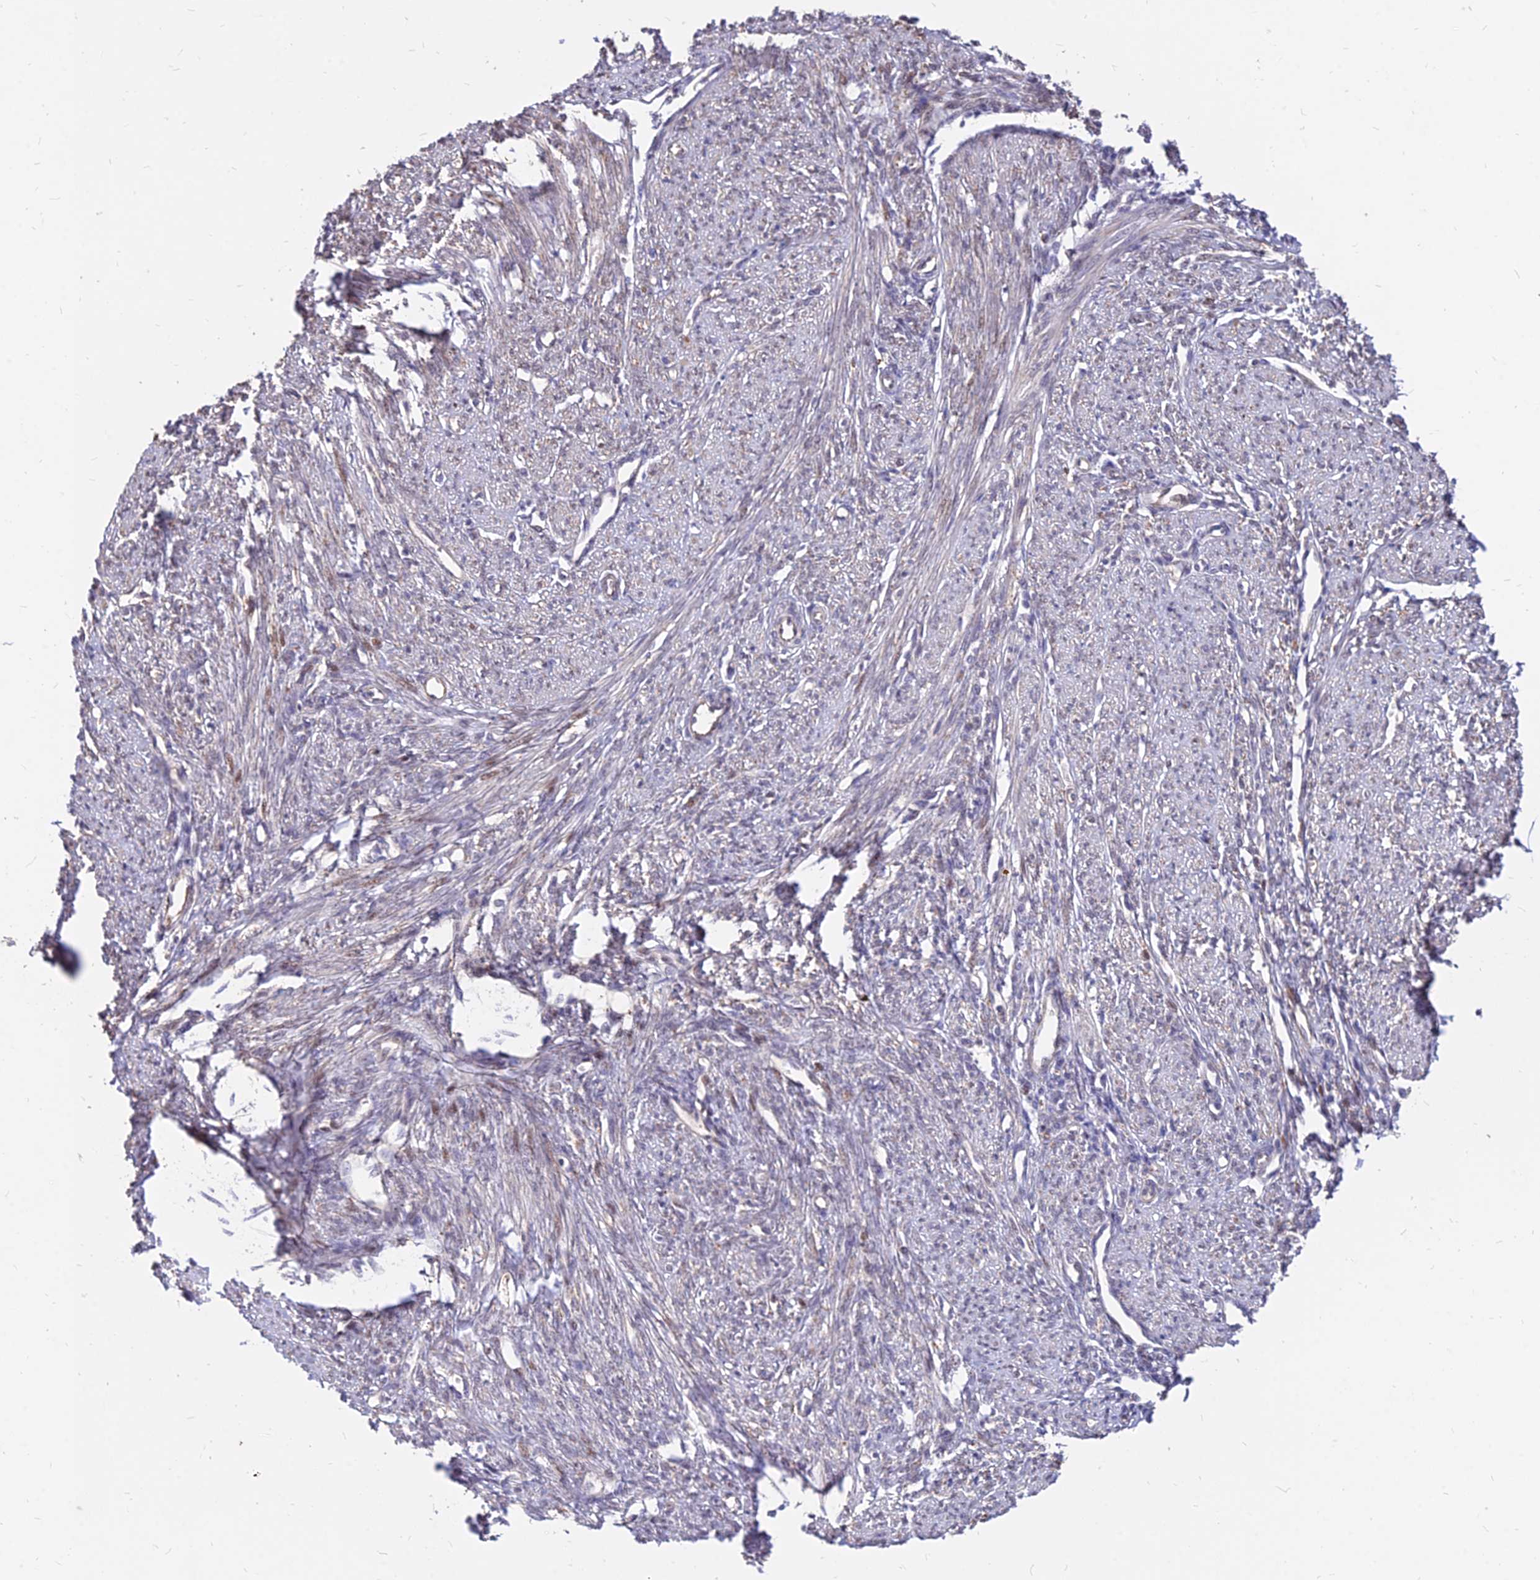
{"staining": {"intensity": "weak", "quantity": "<25%", "location": "cytoplasmic/membranous,nuclear"}, "tissue": "smooth muscle", "cell_type": "Smooth muscle cells", "image_type": "normal", "snomed": [{"axis": "morphology", "description": "Normal tissue, NOS"}, {"axis": "topography", "description": "Smooth muscle"}, {"axis": "topography", "description": "Uterus"}], "caption": "DAB immunohistochemical staining of unremarkable human smooth muscle displays no significant positivity in smooth muscle cells.", "gene": "C11orf68", "patient": {"sex": "female", "age": 59}}